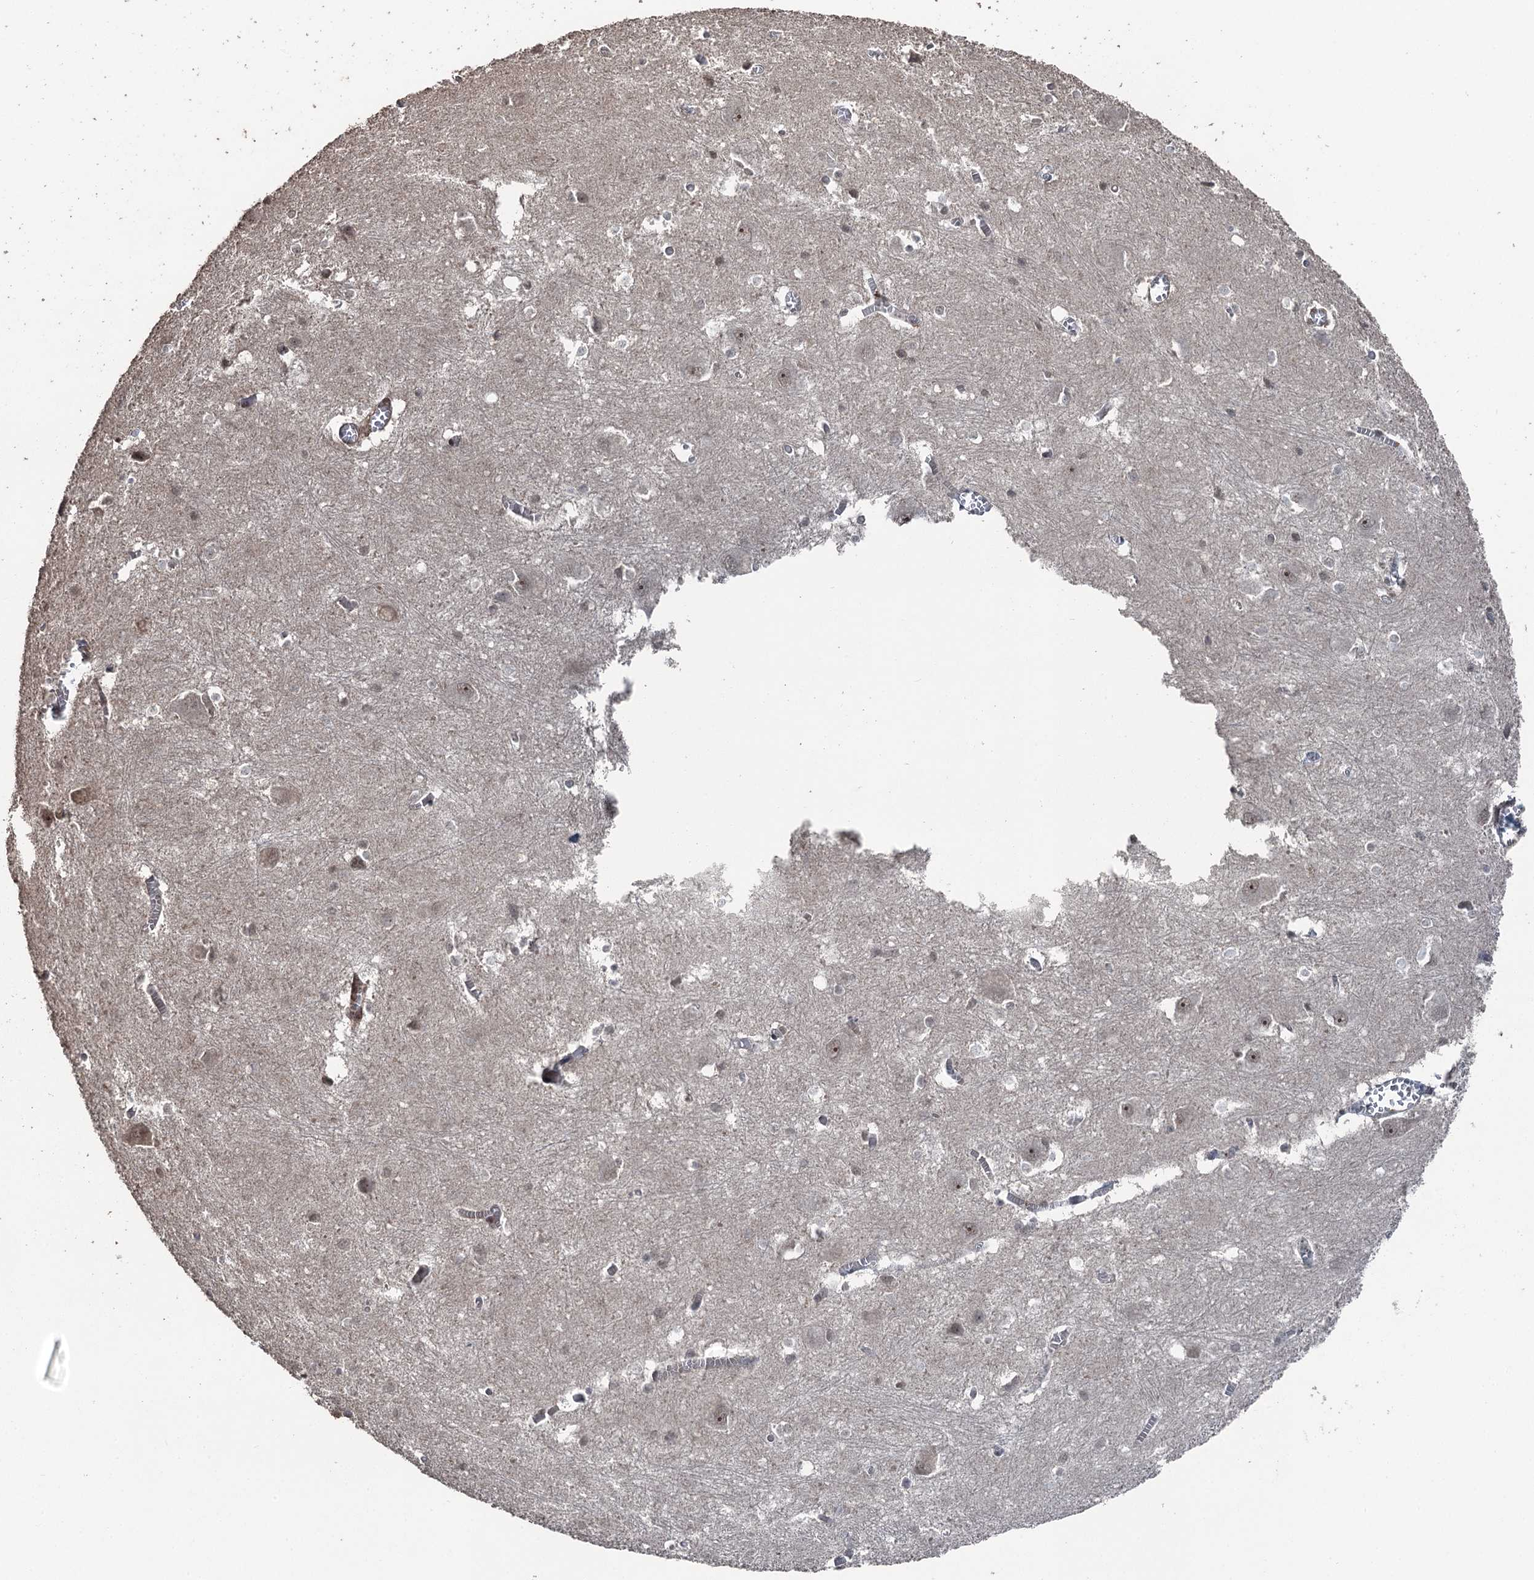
{"staining": {"intensity": "moderate", "quantity": "<25%", "location": "nuclear"}, "tissue": "caudate", "cell_type": "Glial cells", "image_type": "normal", "snomed": [{"axis": "morphology", "description": "Normal tissue, NOS"}, {"axis": "topography", "description": "Lateral ventricle wall"}], "caption": "Immunohistochemistry staining of unremarkable caudate, which displays low levels of moderate nuclear positivity in about <25% of glial cells indicating moderate nuclear protein staining. The staining was performed using DAB (3,3'-diaminobenzidine) (brown) for protein detection and nuclei were counterstained in hematoxylin (blue).", "gene": "CCDC82", "patient": {"sex": "male", "age": 37}}